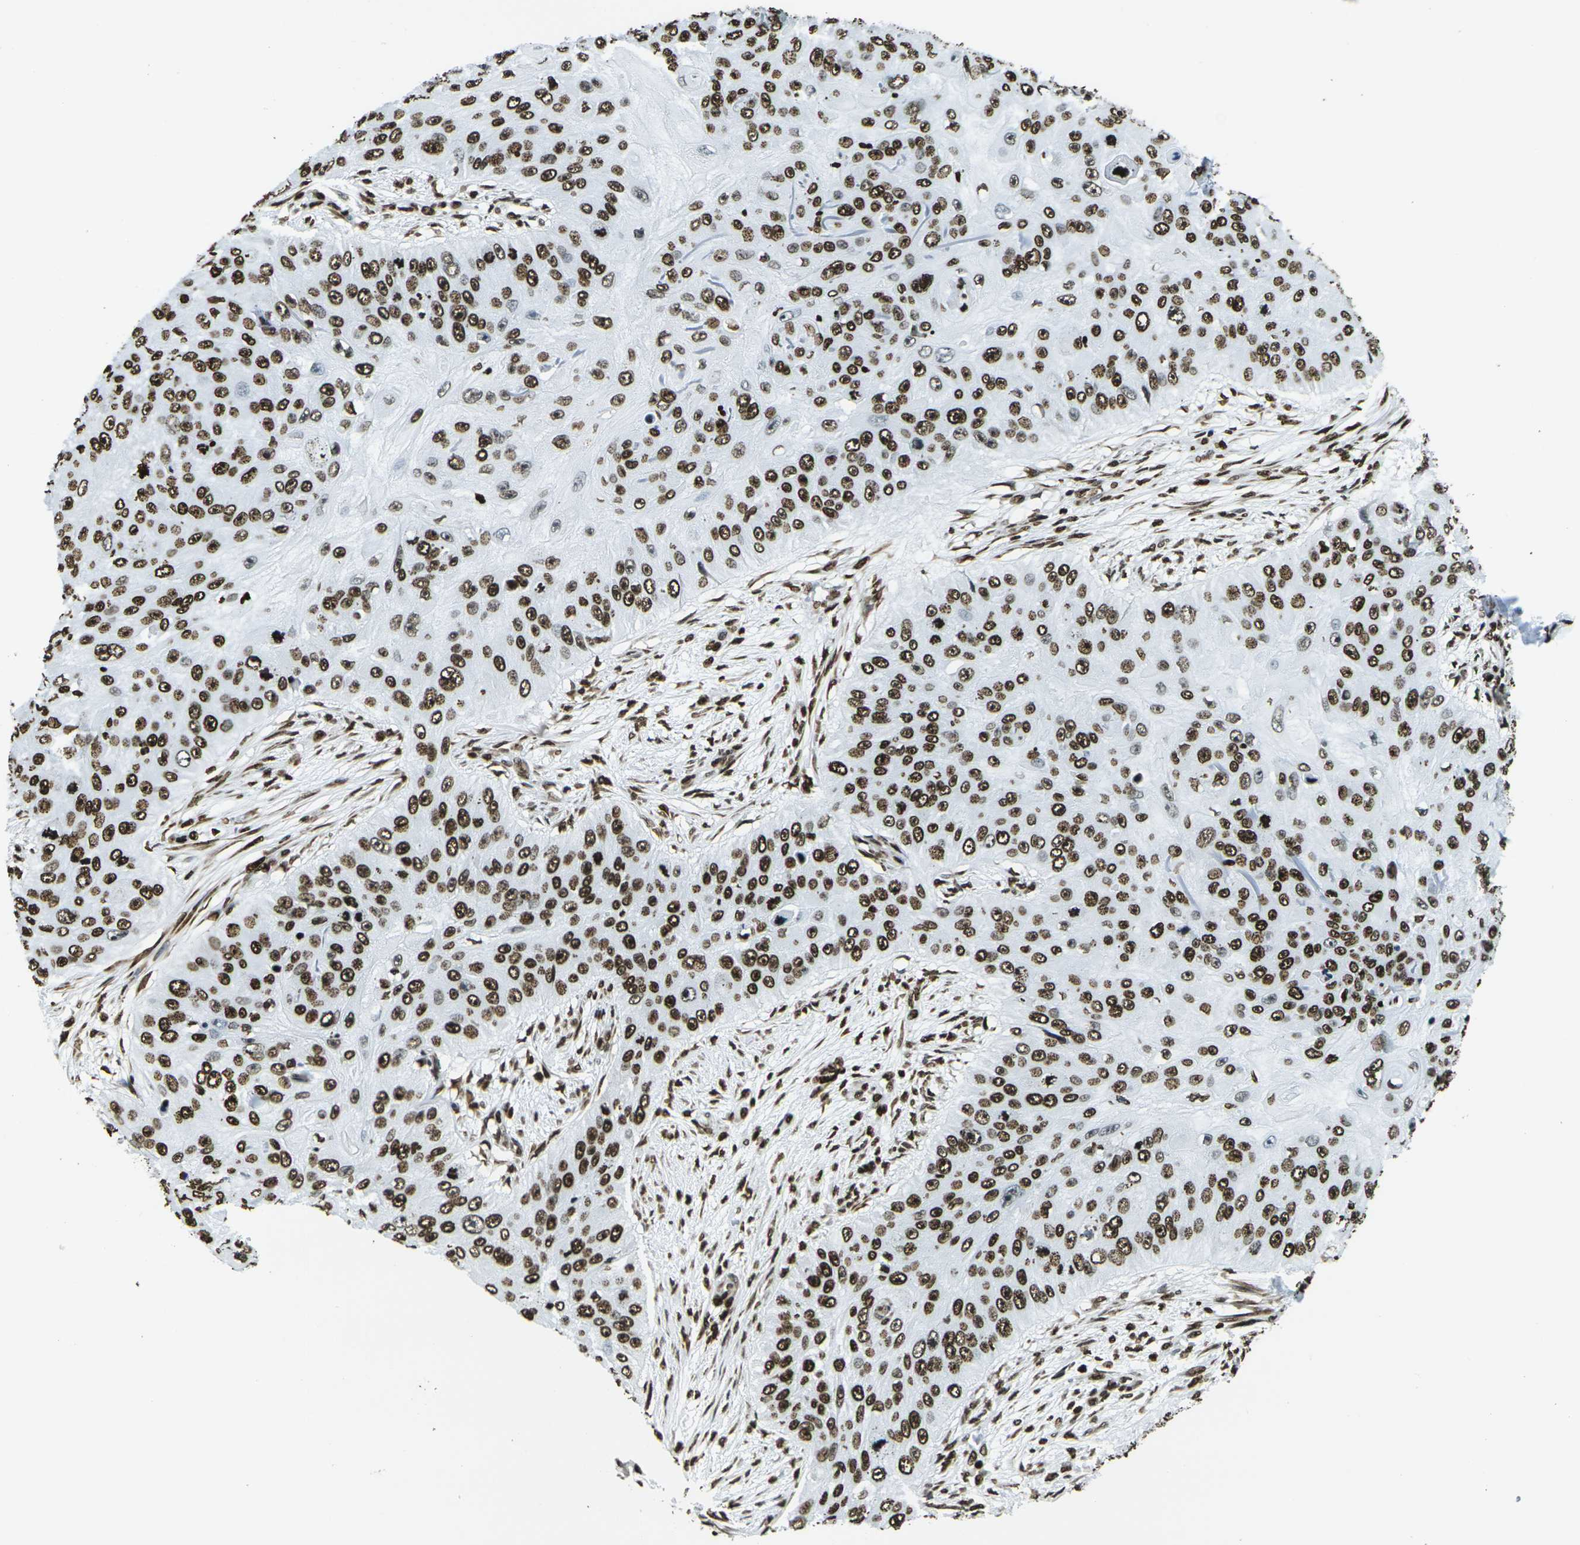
{"staining": {"intensity": "strong", "quantity": ">75%", "location": "nuclear"}, "tissue": "skin cancer", "cell_type": "Tumor cells", "image_type": "cancer", "snomed": [{"axis": "morphology", "description": "Squamous cell carcinoma, NOS"}, {"axis": "topography", "description": "Skin"}], "caption": "Immunohistochemistry (IHC) (DAB (3,3'-diaminobenzidine)) staining of human skin squamous cell carcinoma demonstrates strong nuclear protein positivity in about >75% of tumor cells.", "gene": "H1-2", "patient": {"sex": "female", "age": 80}}